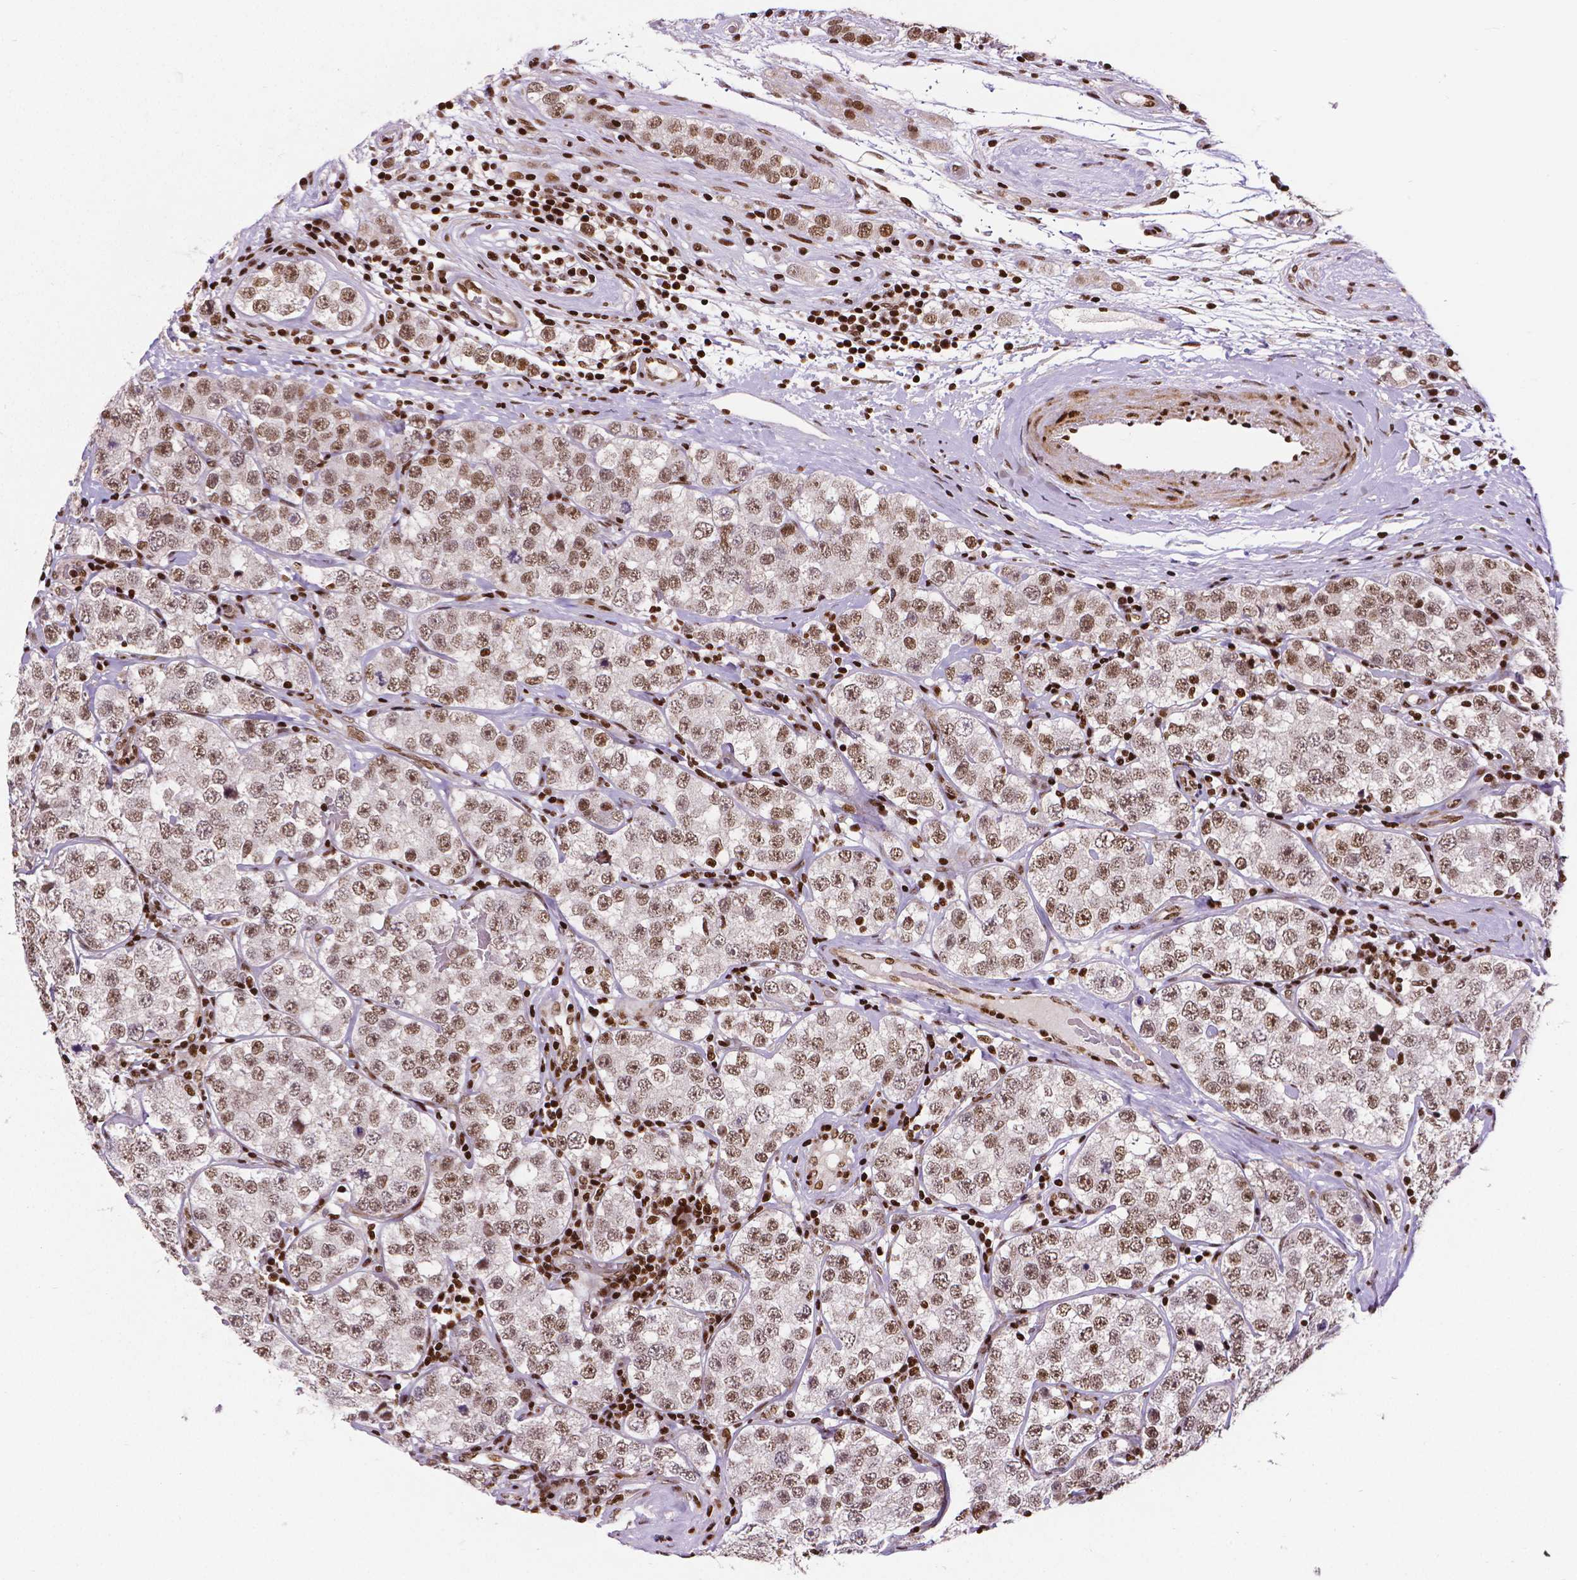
{"staining": {"intensity": "moderate", "quantity": ">75%", "location": "nuclear"}, "tissue": "testis cancer", "cell_type": "Tumor cells", "image_type": "cancer", "snomed": [{"axis": "morphology", "description": "Seminoma, NOS"}, {"axis": "topography", "description": "Testis"}], "caption": "IHC histopathology image of neoplastic tissue: testis cancer (seminoma) stained using immunohistochemistry demonstrates medium levels of moderate protein expression localized specifically in the nuclear of tumor cells, appearing as a nuclear brown color.", "gene": "CTCF", "patient": {"sex": "male", "age": 34}}